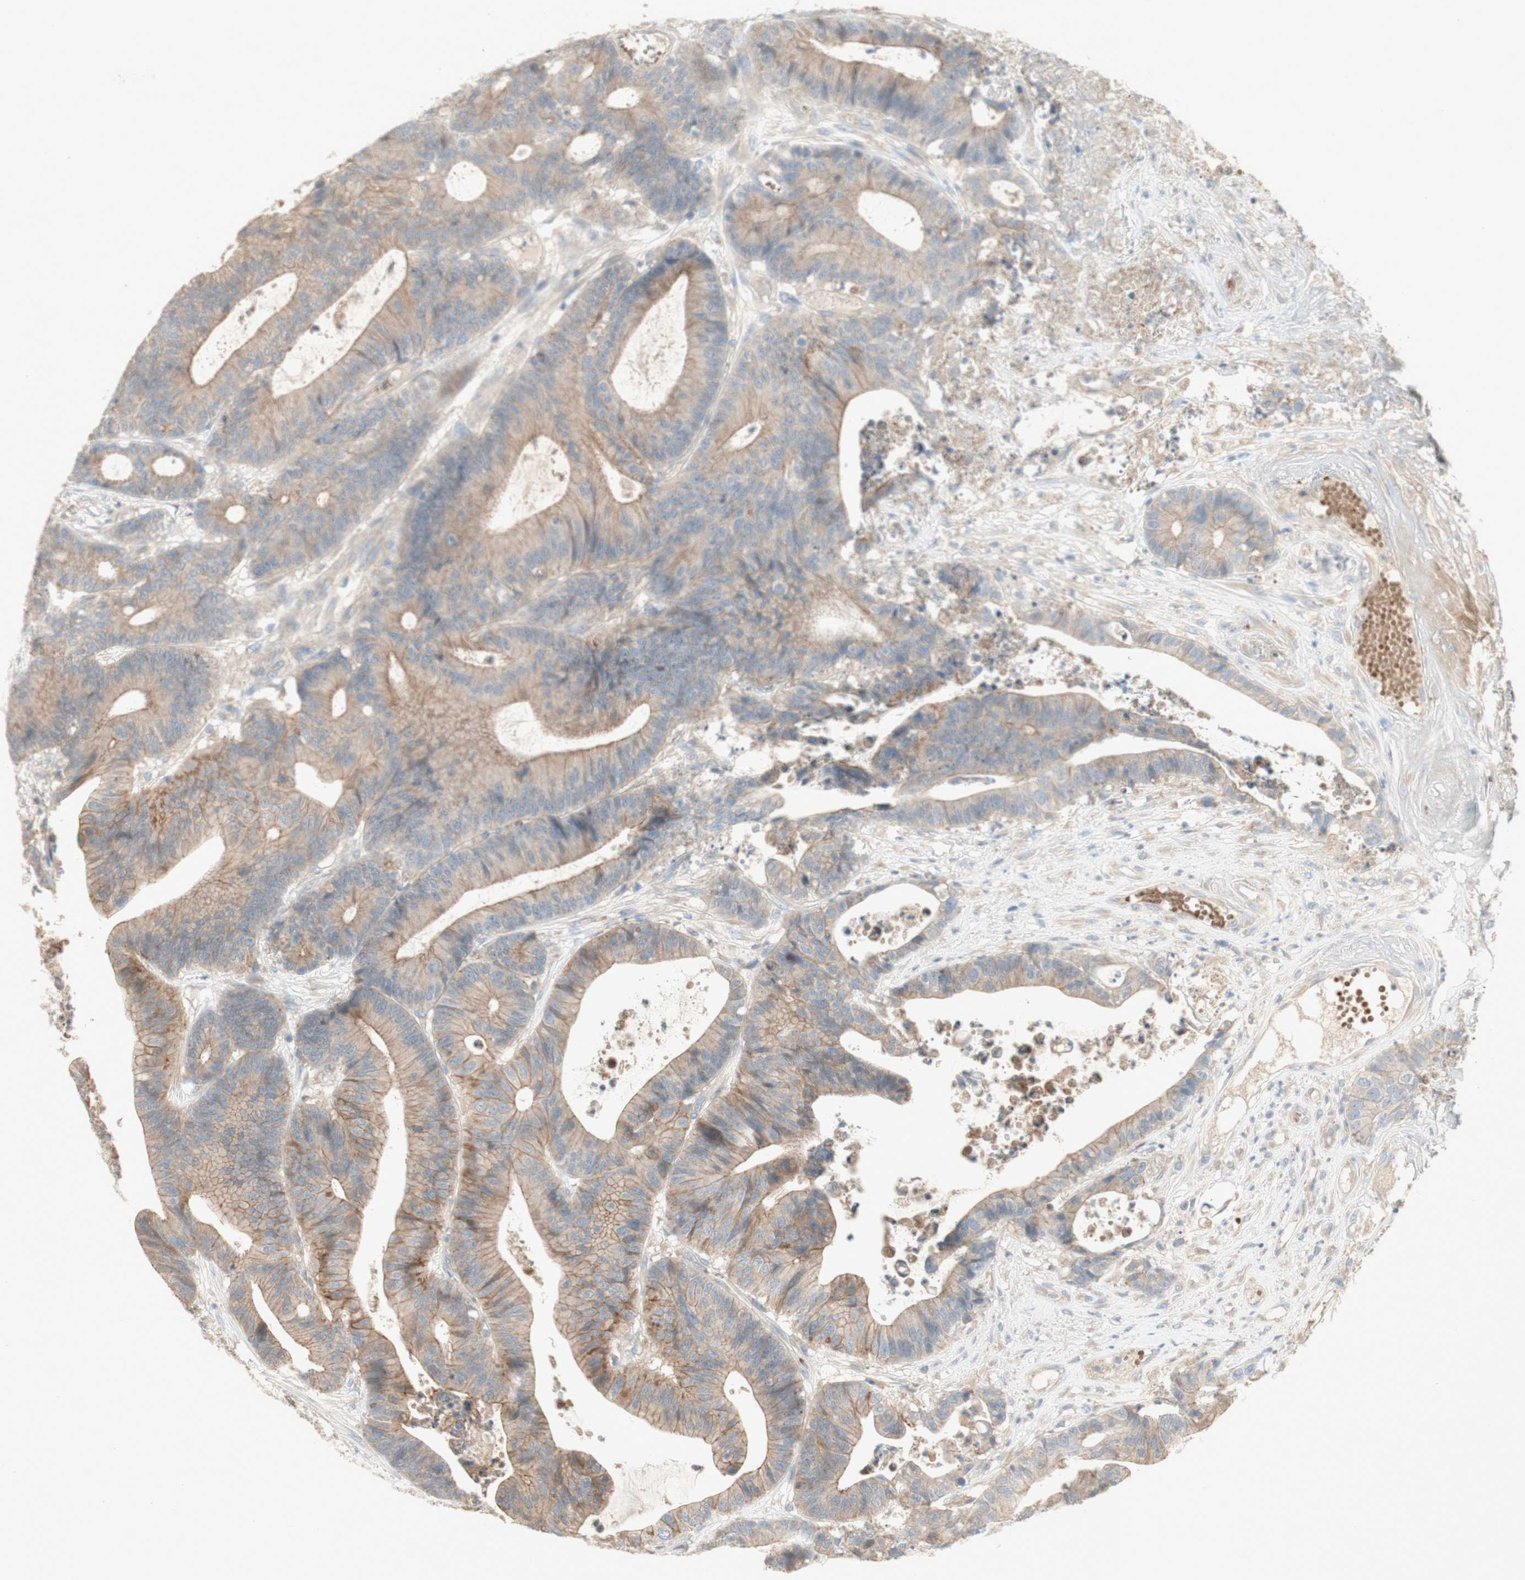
{"staining": {"intensity": "weak", "quantity": ">75%", "location": "cytoplasmic/membranous"}, "tissue": "colorectal cancer", "cell_type": "Tumor cells", "image_type": "cancer", "snomed": [{"axis": "morphology", "description": "Adenocarcinoma, NOS"}, {"axis": "topography", "description": "Colon"}], "caption": "Weak cytoplasmic/membranous protein positivity is seen in approximately >75% of tumor cells in colorectal cancer.", "gene": "PTGER4", "patient": {"sex": "female", "age": 84}}